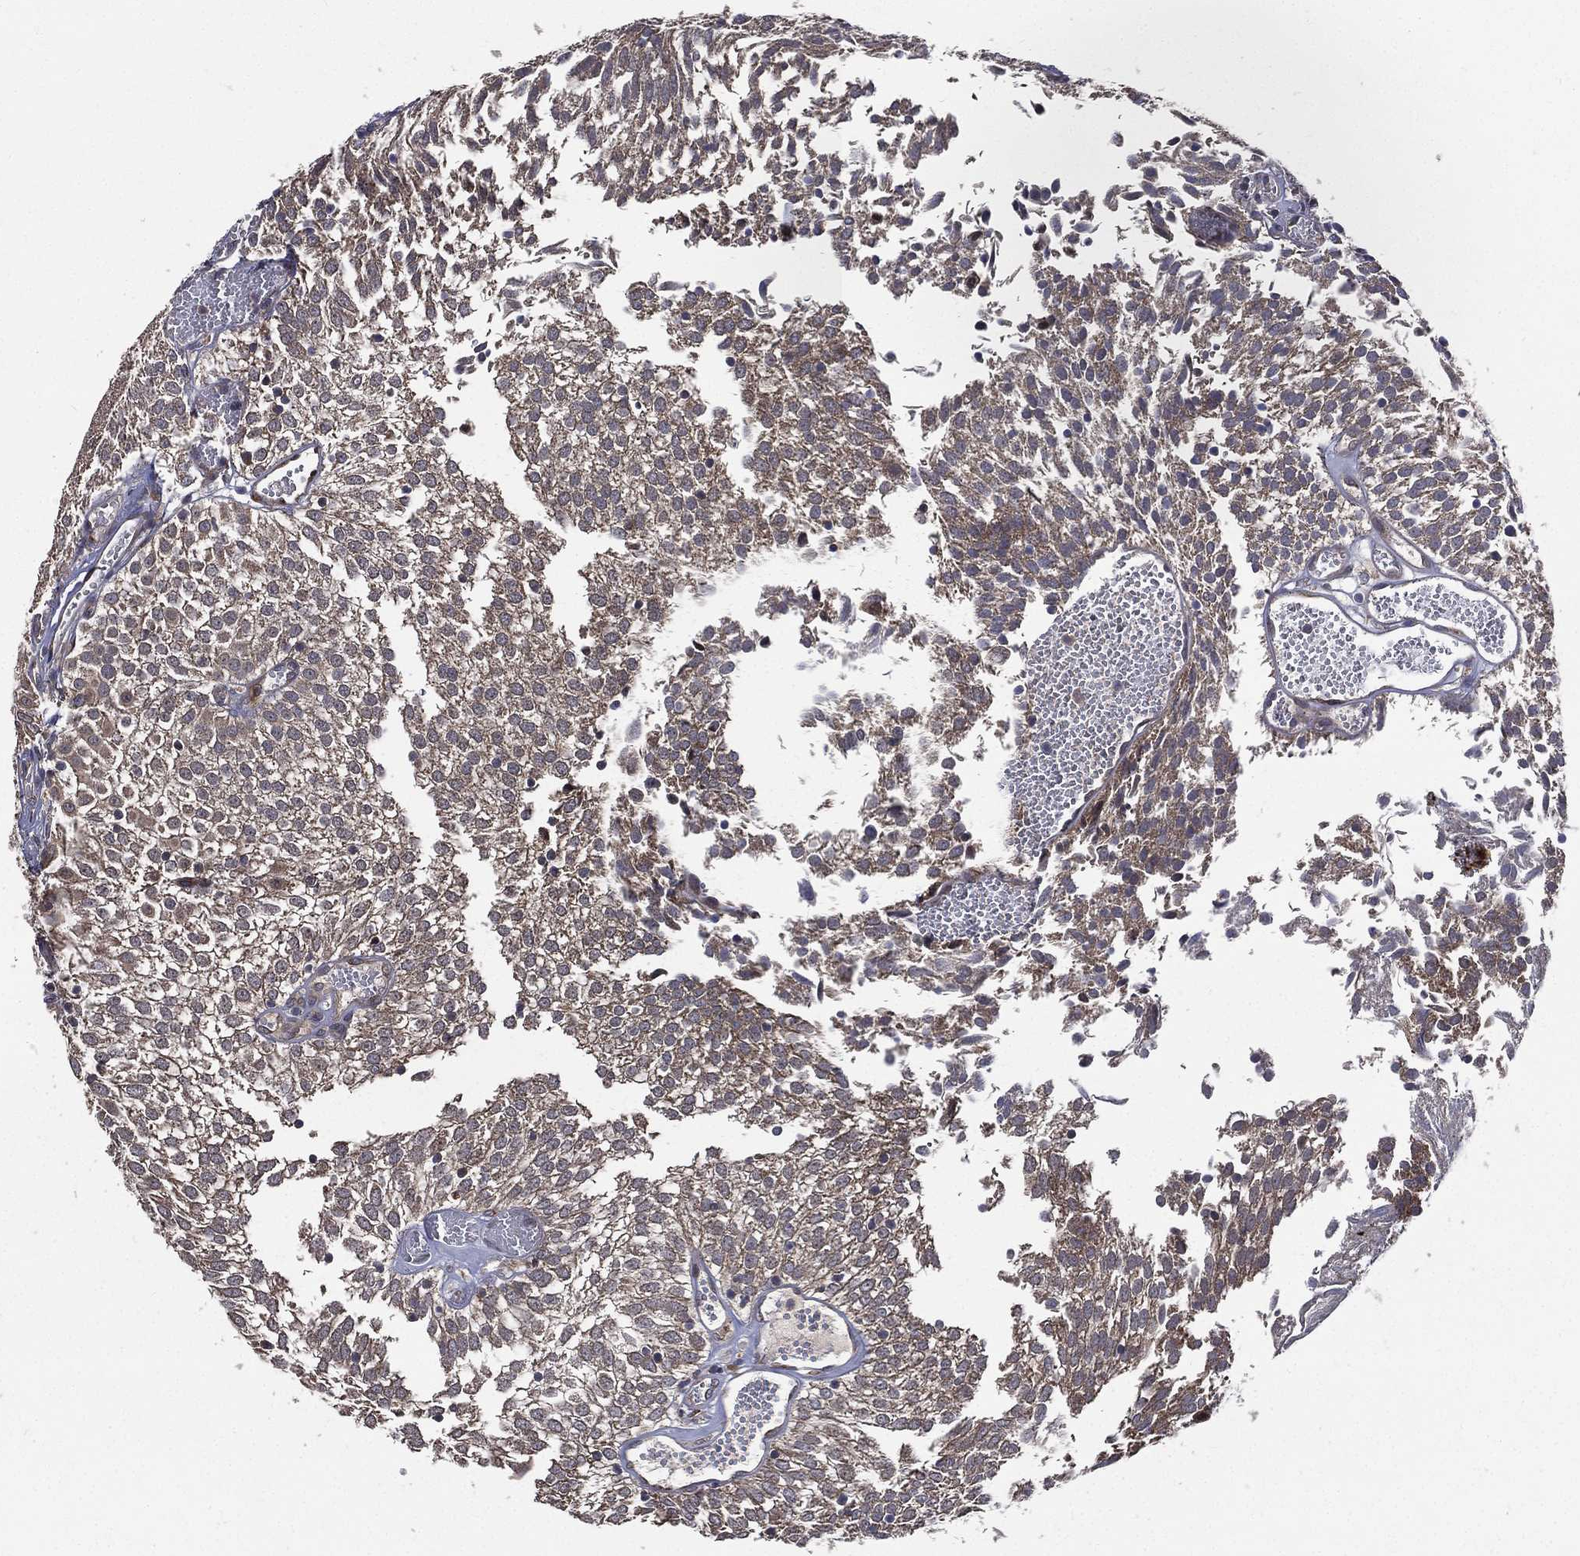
{"staining": {"intensity": "moderate", "quantity": "<25%", "location": "cytoplasmic/membranous"}, "tissue": "urothelial cancer", "cell_type": "Tumor cells", "image_type": "cancer", "snomed": [{"axis": "morphology", "description": "Urothelial carcinoma, Low grade"}, {"axis": "topography", "description": "Urinary bladder"}], "caption": "Immunohistochemical staining of human urothelial cancer exhibits low levels of moderate cytoplasmic/membranous expression in about <25% of tumor cells.", "gene": "RAB11FIP4", "patient": {"sex": "male", "age": 52}}